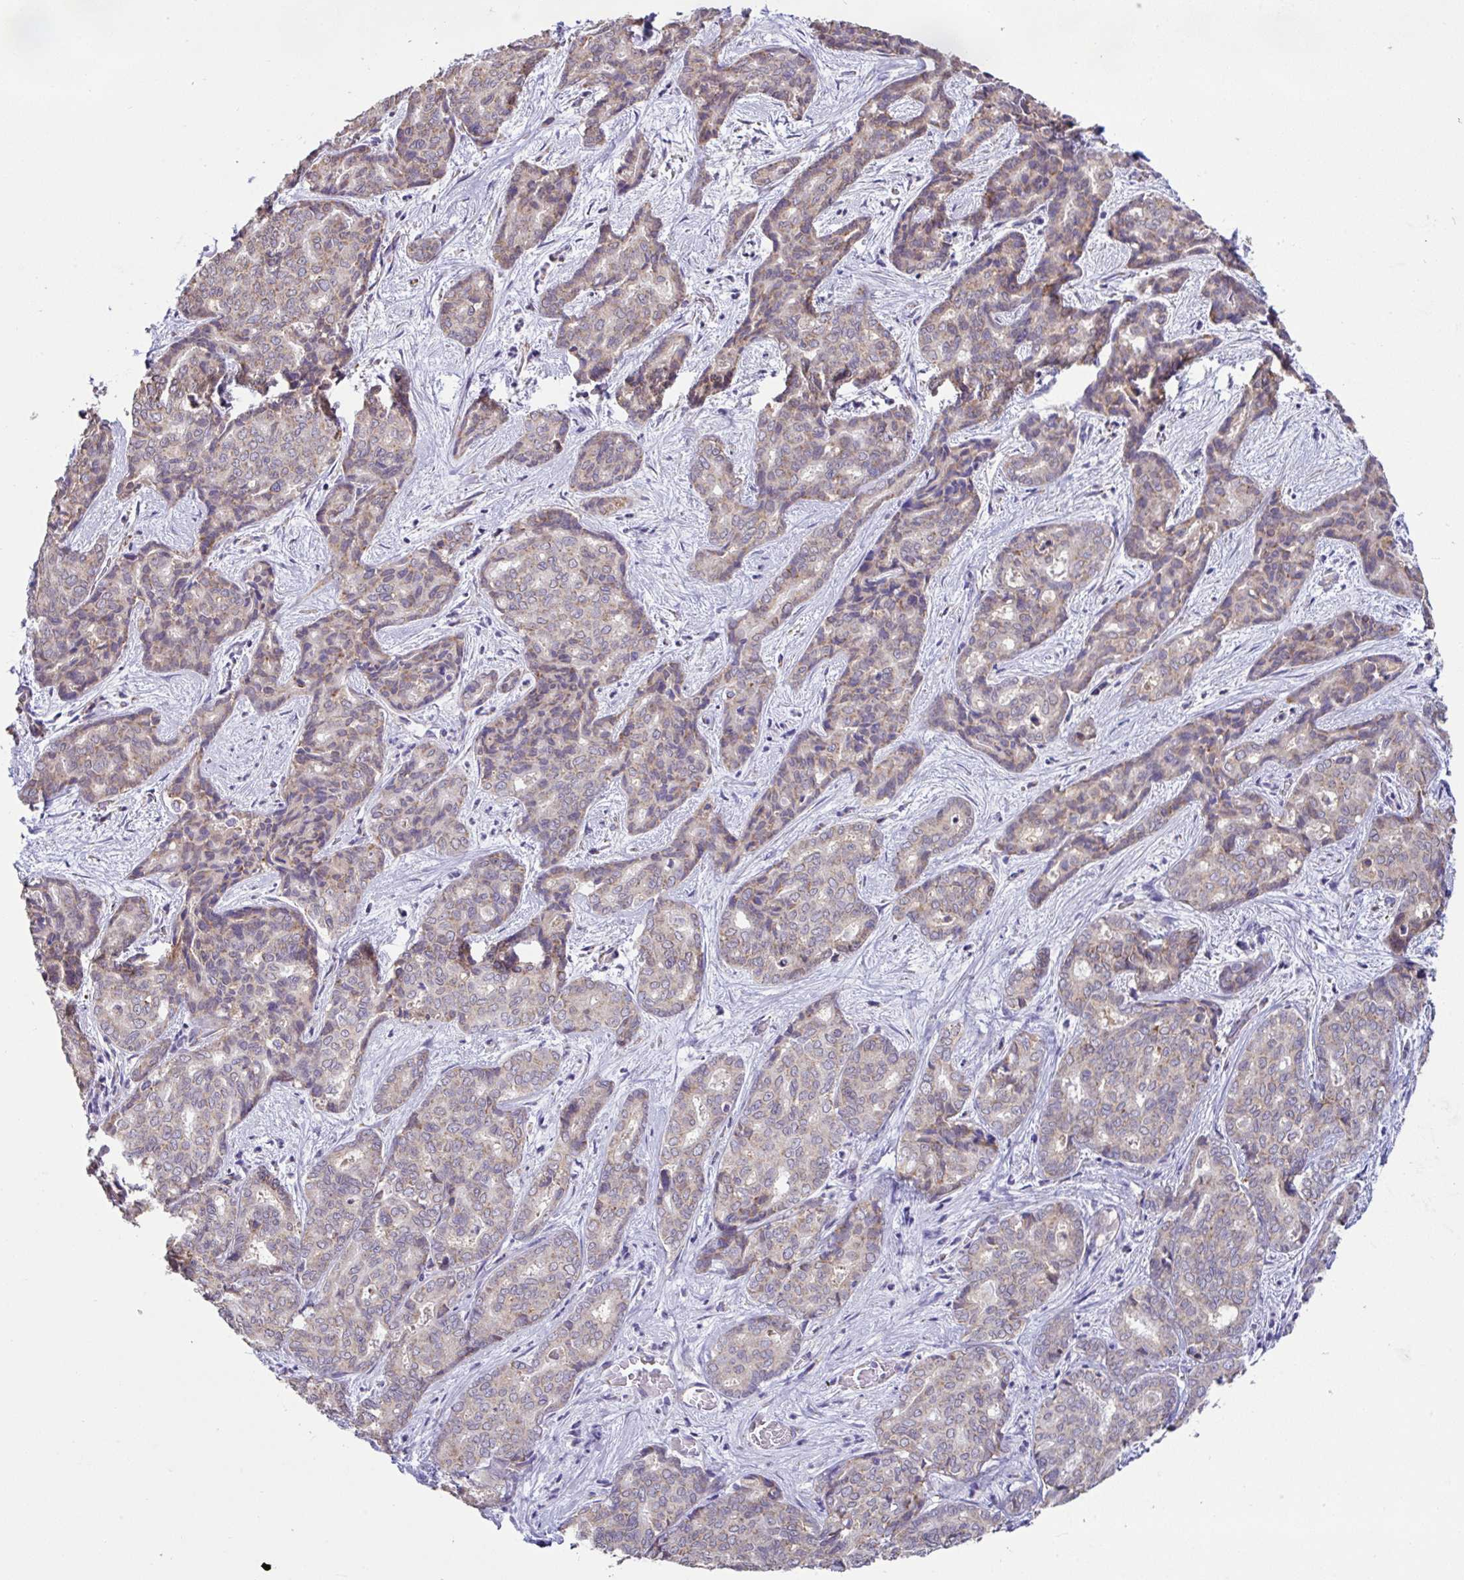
{"staining": {"intensity": "weak", "quantity": ">75%", "location": "cytoplasmic/membranous"}, "tissue": "liver cancer", "cell_type": "Tumor cells", "image_type": "cancer", "snomed": [{"axis": "morphology", "description": "Cholangiocarcinoma"}, {"axis": "topography", "description": "Liver"}], "caption": "Immunohistochemistry (IHC) (DAB (3,3'-diaminobenzidine)) staining of cholangiocarcinoma (liver) reveals weak cytoplasmic/membranous protein expression in about >75% of tumor cells.", "gene": "DOK7", "patient": {"sex": "female", "age": 64}}